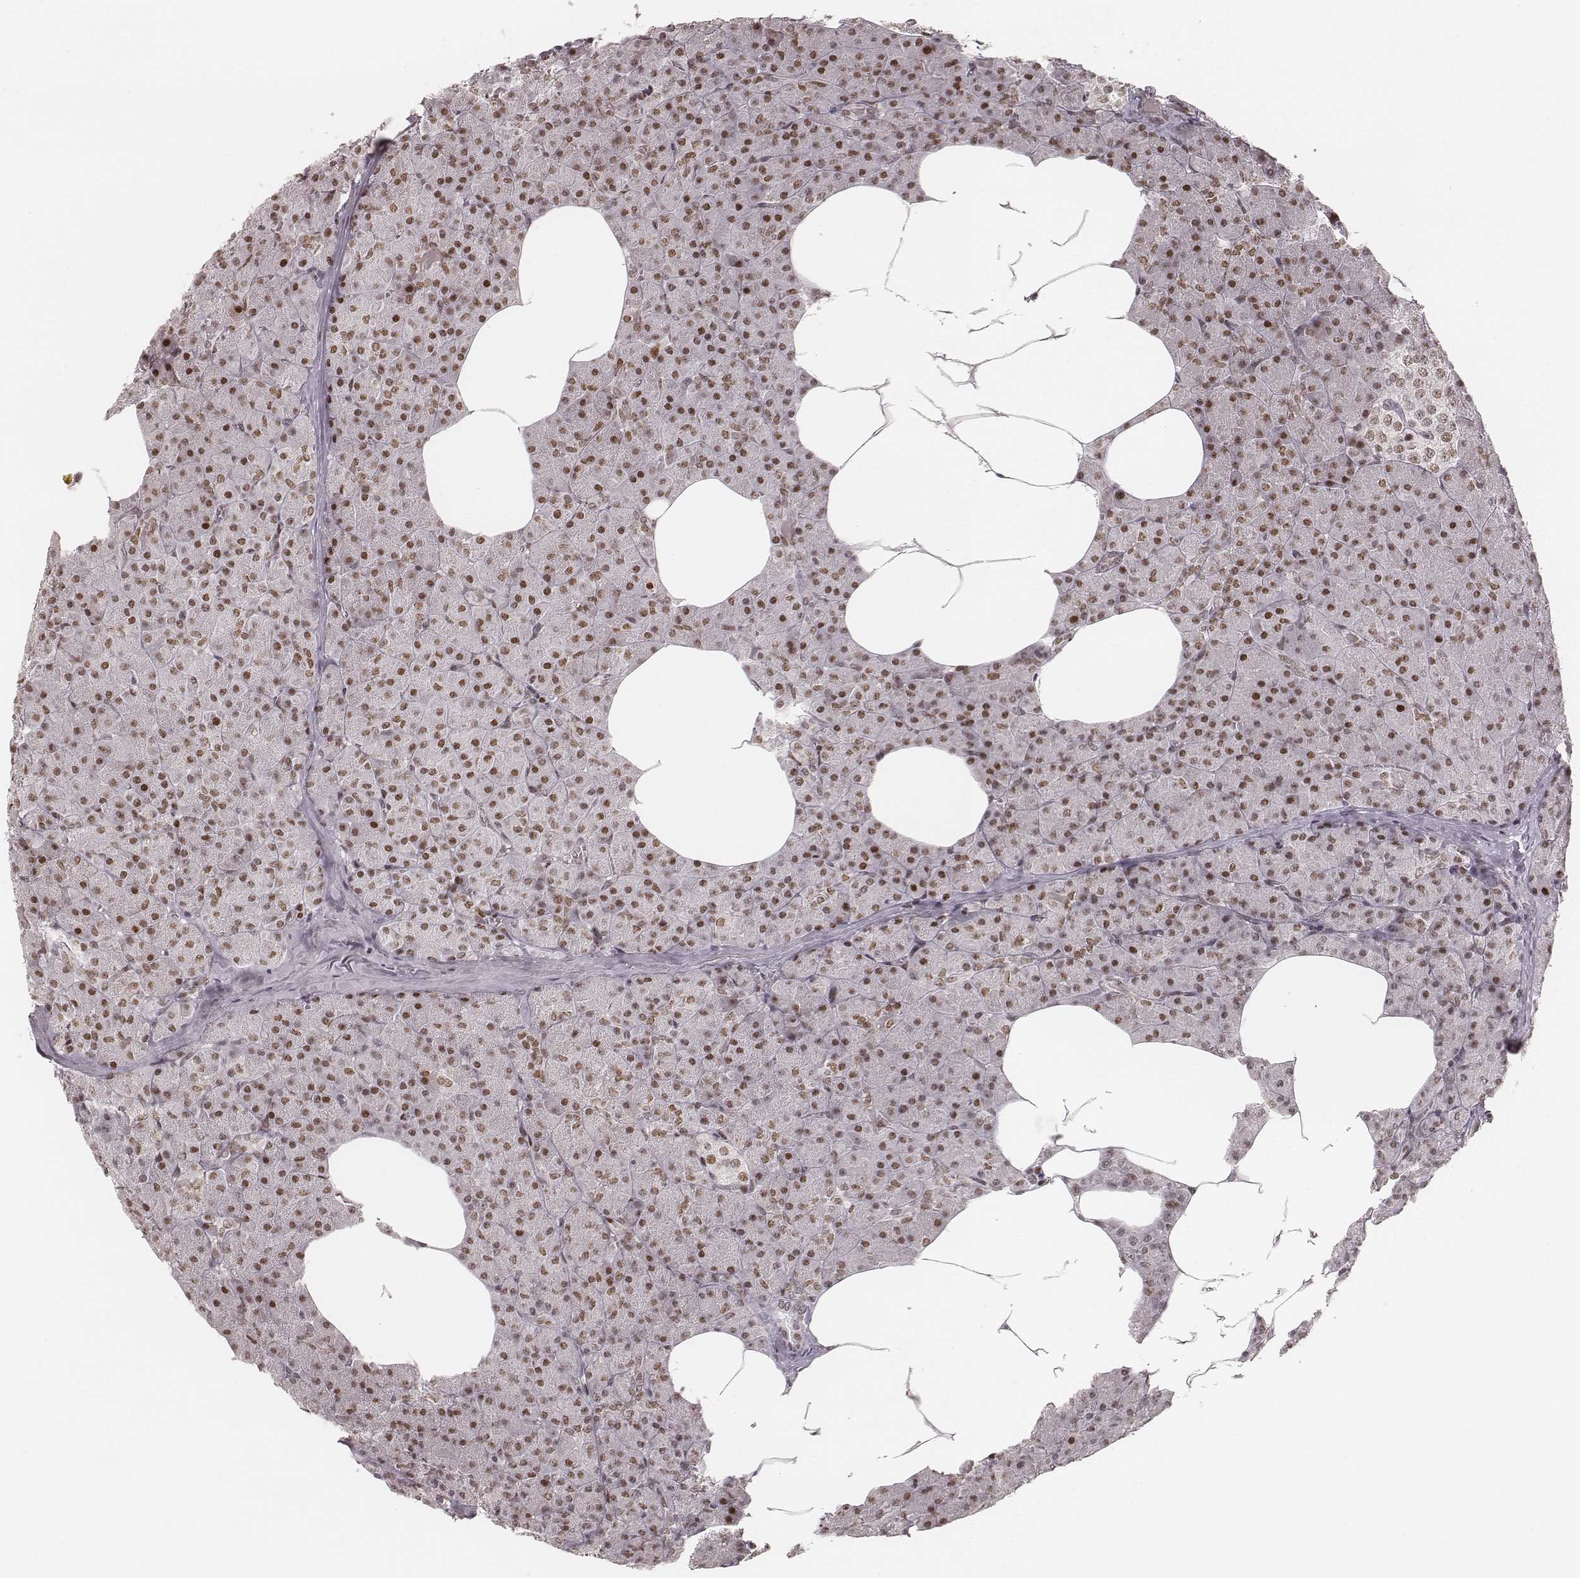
{"staining": {"intensity": "moderate", "quantity": ">75%", "location": "nuclear"}, "tissue": "pancreas", "cell_type": "Exocrine glandular cells", "image_type": "normal", "snomed": [{"axis": "morphology", "description": "Normal tissue, NOS"}, {"axis": "topography", "description": "Pancreas"}], "caption": "Pancreas was stained to show a protein in brown. There is medium levels of moderate nuclear positivity in approximately >75% of exocrine glandular cells. Using DAB (brown) and hematoxylin (blue) stains, captured at high magnification using brightfield microscopy.", "gene": "HNRNPC", "patient": {"sex": "female", "age": 45}}